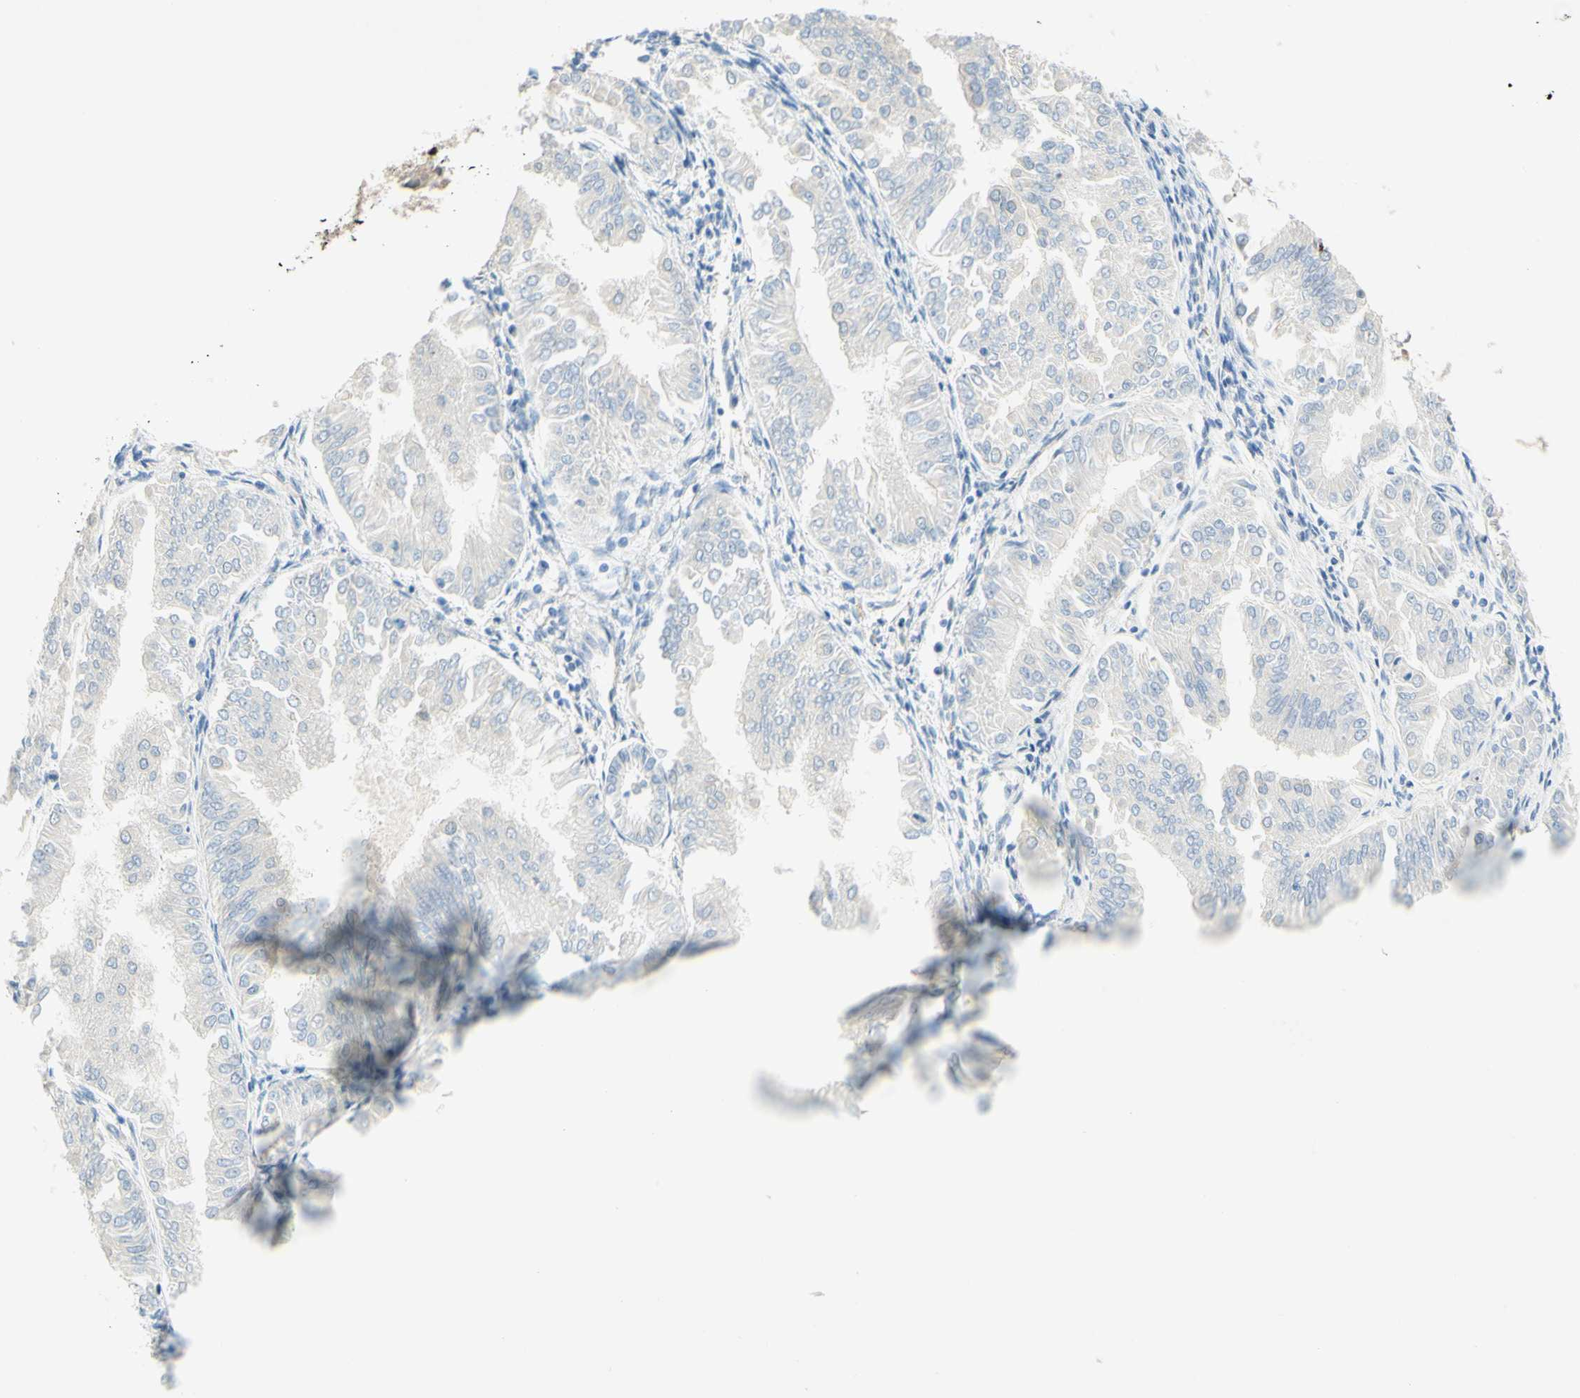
{"staining": {"intensity": "negative", "quantity": "none", "location": "none"}, "tissue": "endometrial cancer", "cell_type": "Tumor cells", "image_type": "cancer", "snomed": [{"axis": "morphology", "description": "Adenocarcinoma, NOS"}, {"axis": "topography", "description": "Endometrium"}], "caption": "Endometrial cancer was stained to show a protein in brown. There is no significant staining in tumor cells. (Immunohistochemistry (ihc), brightfield microscopy, high magnification).", "gene": "C2CD2L", "patient": {"sex": "female", "age": 53}}